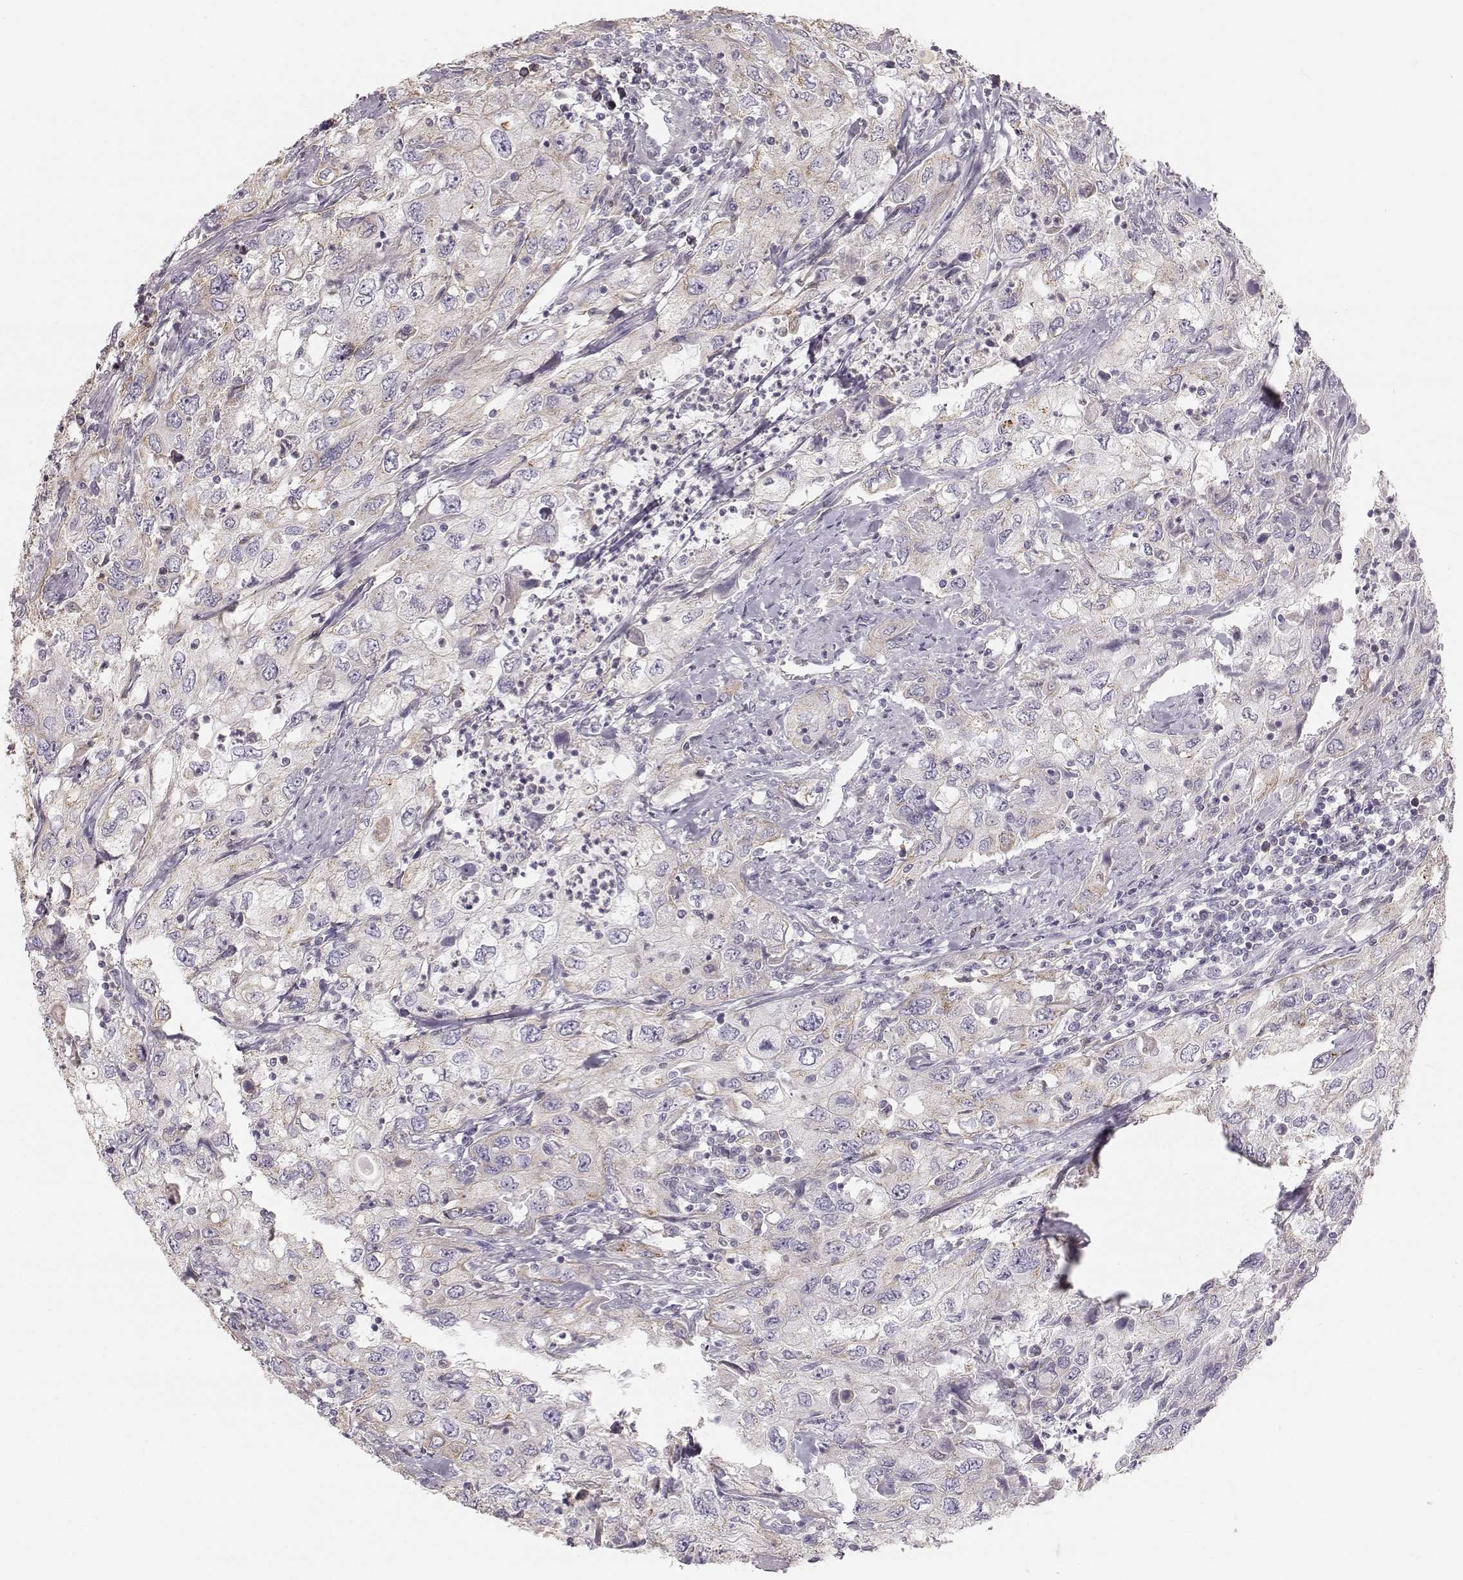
{"staining": {"intensity": "weak", "quantity": "25%-75%", "location": "cytoplasmic/membranous"}, "tissue": "urothelial cancer", "cell_type": "Tumor cells", "image_type": "cancer", "snomed": [{"axis": "morphology", "description": "Urothelial carcinoma, High grade"}, {"axis": "topography", "description": "Urinary bladder"}], "caption": "Immunohistochemistry image of human high-grade urothelial carcinoma stained for a protein (brown), which reveals low levels of weak cytoplasmic/membranous expression in approximately 25%-75% of tumor cells.", "gene": "RUNDC3A", "patient": {"sex": "male", "age": 76}}